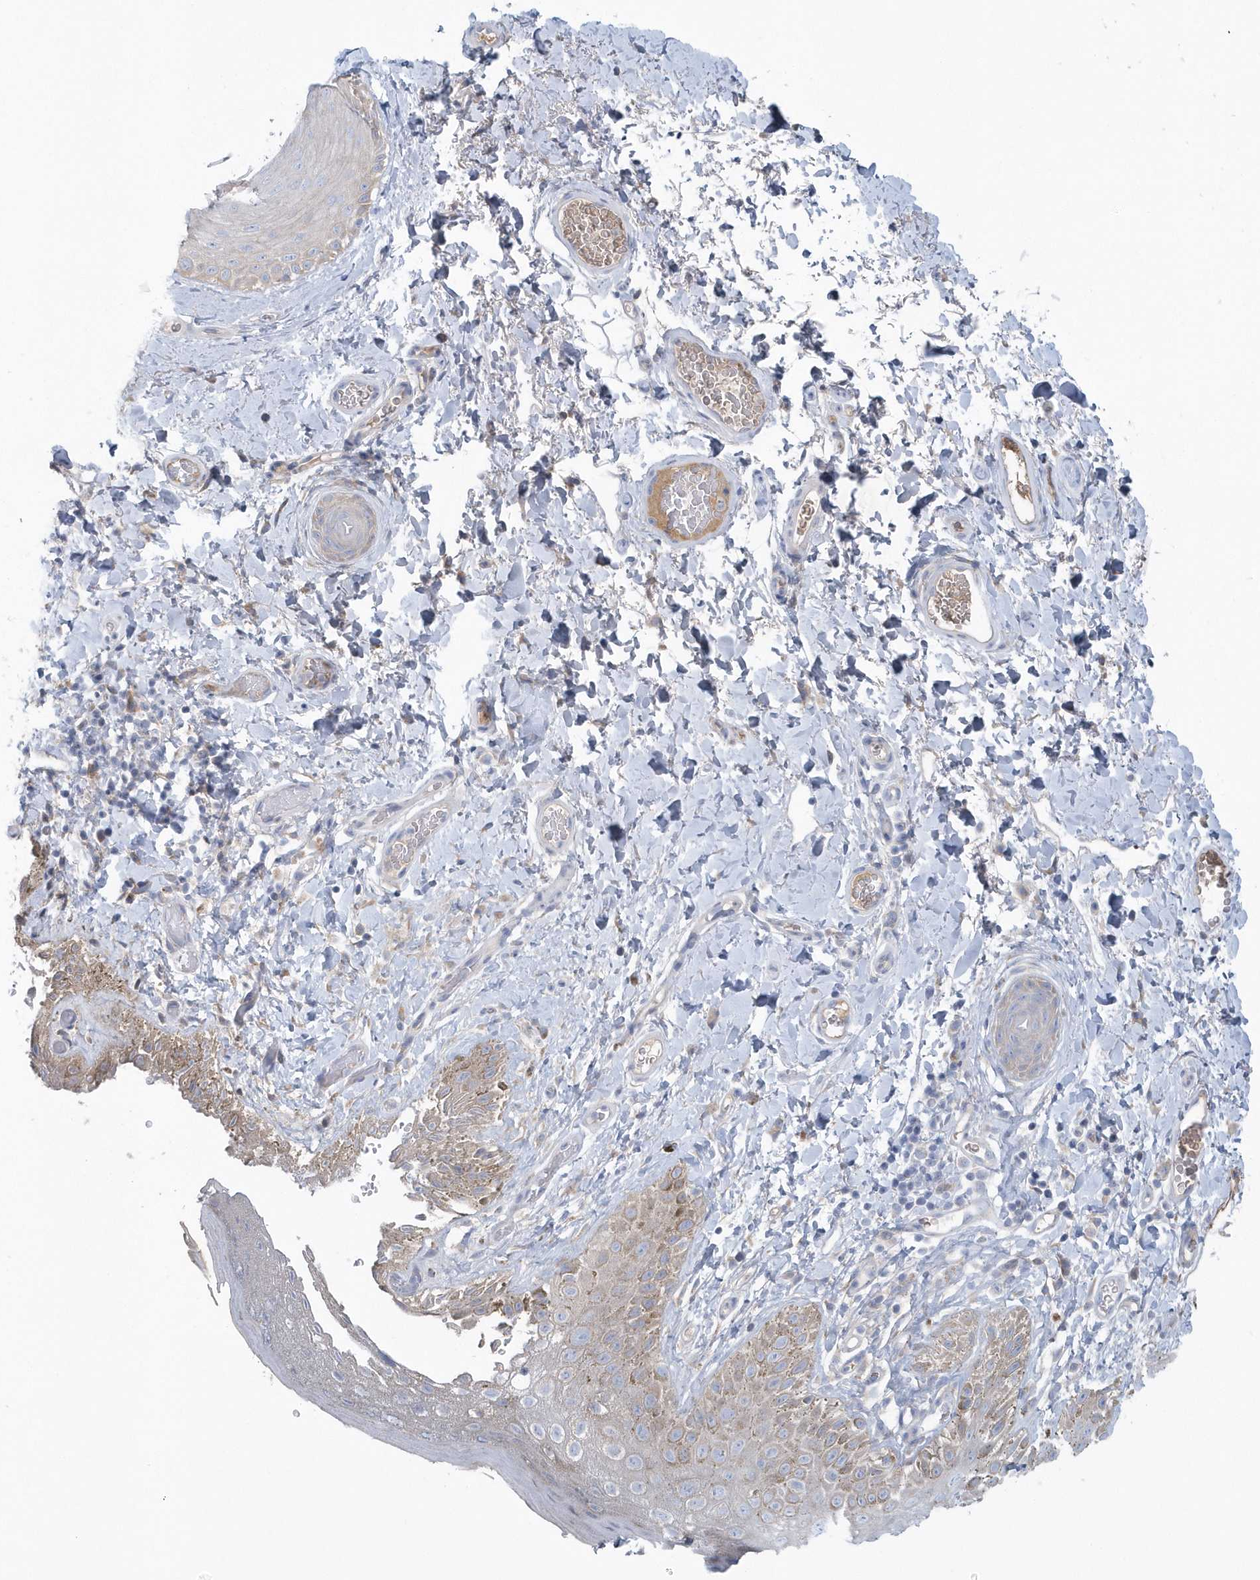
{"staining": {"intensity": "weak", "quantity": "<25%", "location": "cytoplasmic/membranous"}, "tissue": "skin", "cell_type": "Epidermal cells", "image_type": "normal", "snomed": [{"axis": "morphology", "description": "Normal tissue, NOS"}, {"axis": "topography", "description": "Anal"}], "caption": "The immunohistochemistry (IHC) image has no significant positivity in epidermal cells of skin.", "gene": "SPATA18", "patient": {"sex": "male", "age": 44}}